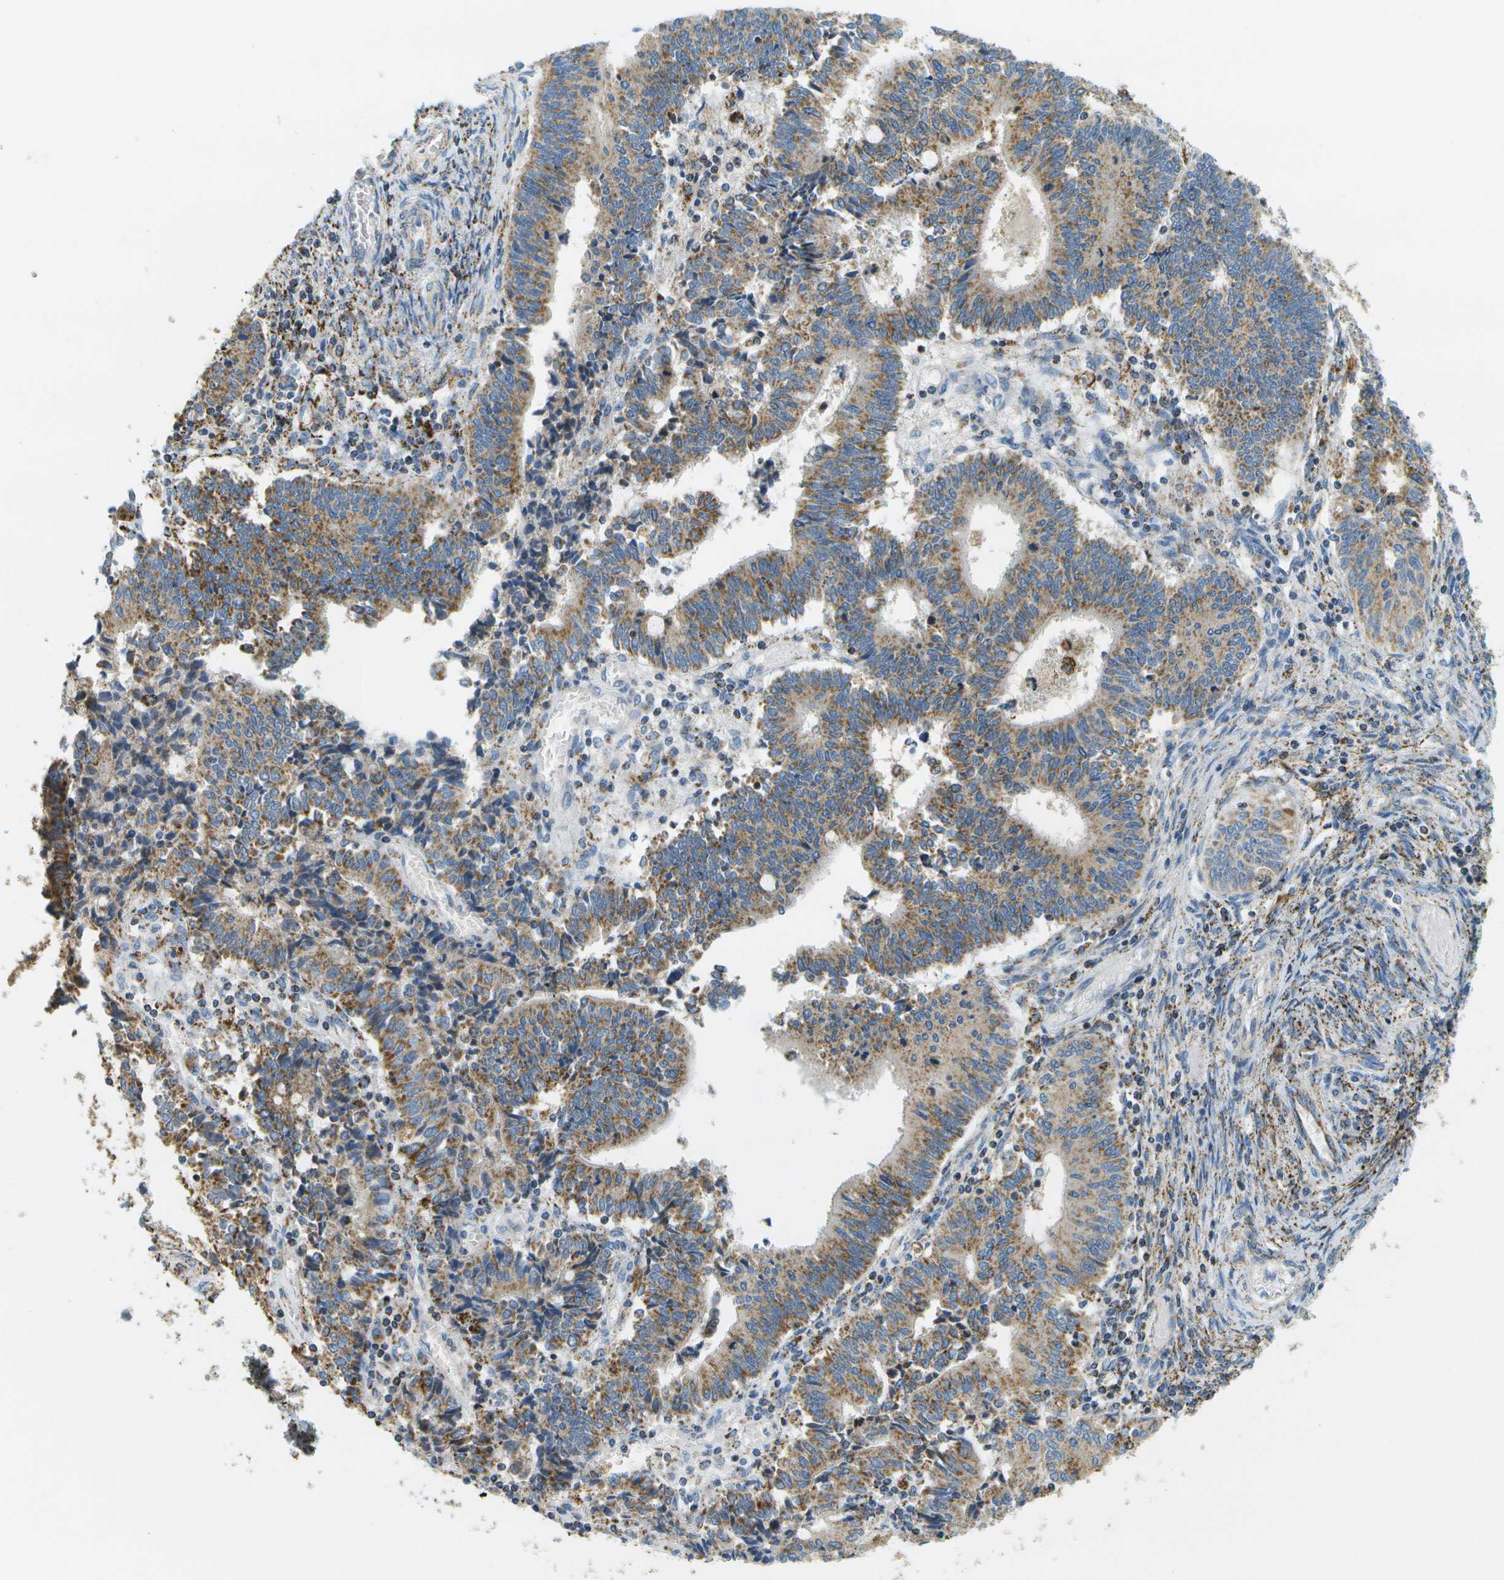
{"staining": {"intensity": "moderate", "quantity": ">75%", "location": "cytoplasmic/membranous"}, "tissue": "cervical cancer", "cell_type": "Tumor cells", "image_type": "cancer", "snomed": [{"axis": "morphology", "description": "Adenocarcinoma, NOS"}, {"axis": "topography", "description": "Cervix"}], "caption": "Immunohistochemical staining of human cervical adenocarcinoma shows moderate cytoplasmic/membranous protein expression in approximately >75% of tumor cells.", "gene": "HLCS", "patient": {"sex": "female", "age": 44}}